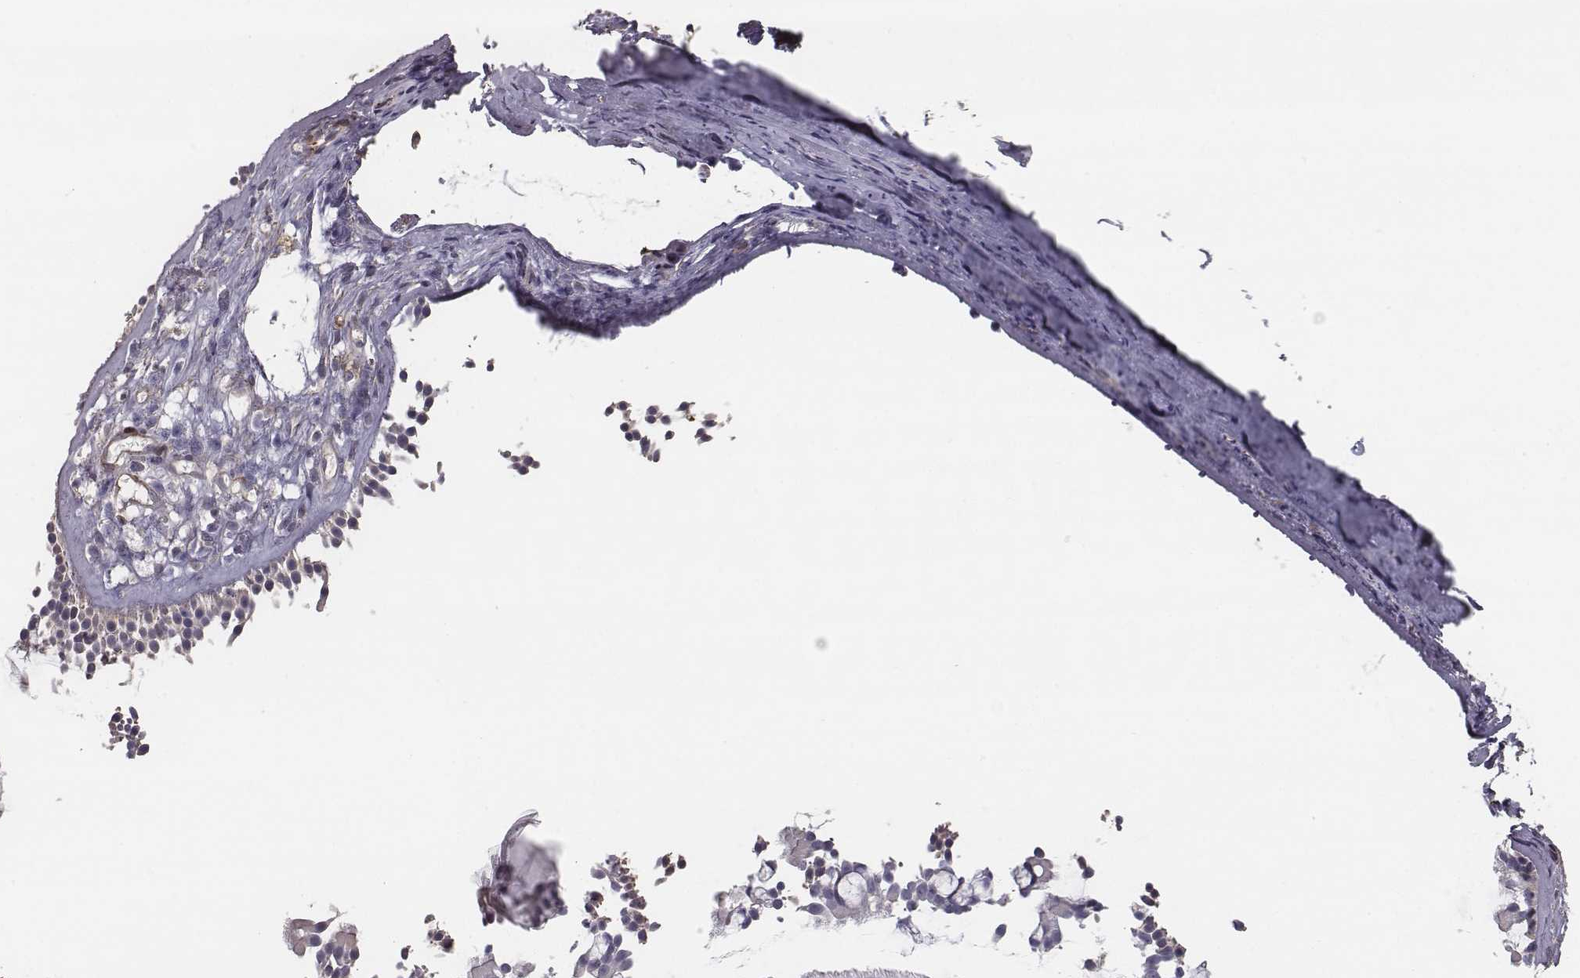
{"staining": {"intensity": "weak", "quantity": ">75%", "location": "cytoplasmic/membranous"}, "tissue": "nasopharynx", "cell_type": "Respiratory epithelial cells", "image_type": "normal", "snomed": [{"axis": "morphology", "description": "Normal tissue, NOS"}, {"axis": "topography", "description": "Nasopharynx"}], "caption": "High-magnification brightfield microscopy of benign nasopharynx stained with DAB (3,3'-diaminobenzidine) (brown) and counterstained with hematoxylin (blue). respiratory epithelial cells exhibit weak cytoplasmic/membranous positivity is appreciated in approximately>75% of cells.", "gene": "ISYNA1", "patient": {"sex": "male", "age": 68}}